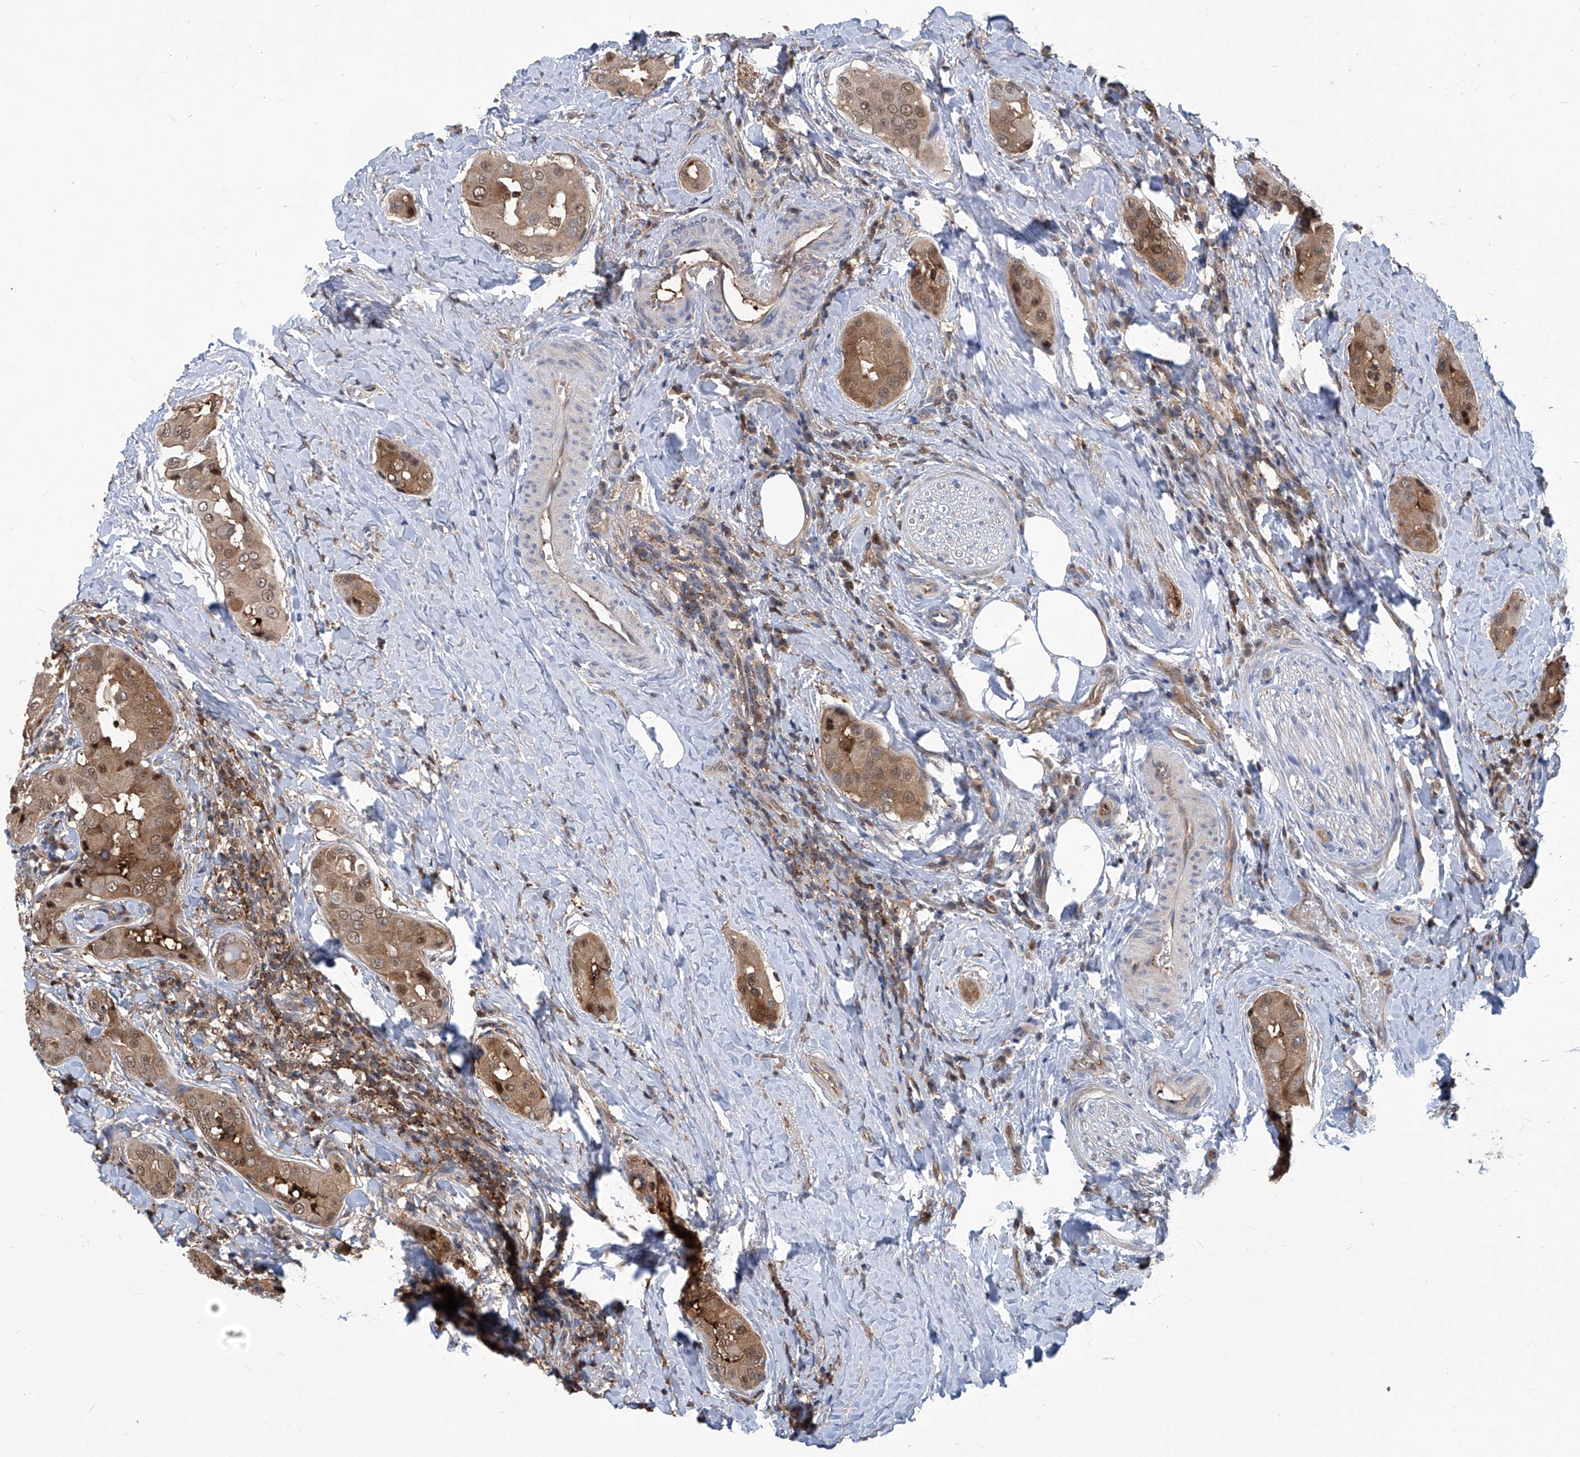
{"staining": {"intensity": "moderate", "quantity": "25%-75%", "location": "cytoplasmic/membranous,nuclear"}, "tissue": "thyroid cancer", "cell_type": "Tumor cells", "image_type": "cancer", "snomed": [{"axis": "morphology", "description": "Papillary adenocarcinoma, NOS"}, {"axis": "topography", "description": "Thyroid gland"}], "caption": "A micrograph showing moderate cytoplasmic/membranous and nuclear expression in approximately 25%-75% of tumor cells in thyroid cancer (papillary adenocarcinoma), as visualized by brown immunohistochemical staining.", "gene": "PSMB1", "patient": {"sex": "male", "age": 33}}